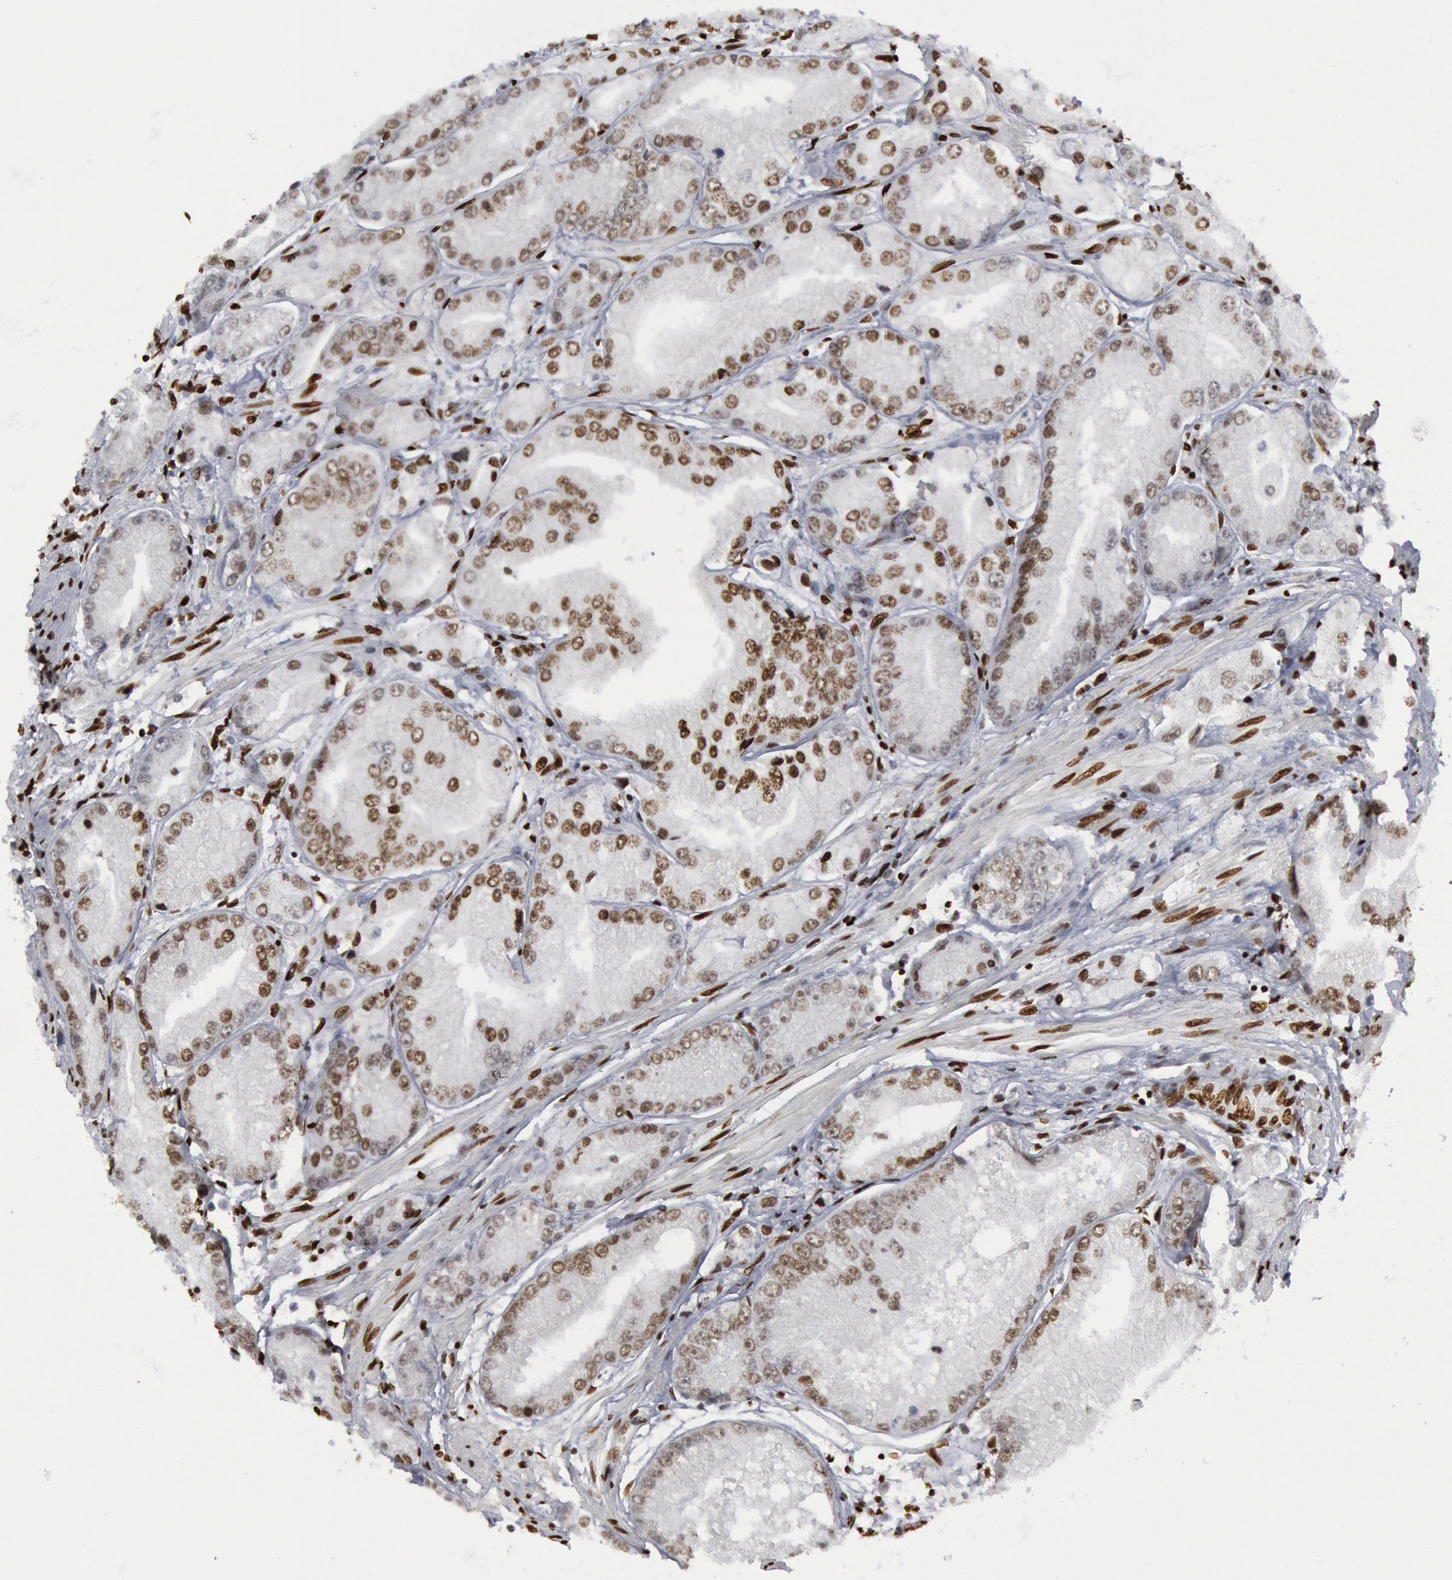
{"staining": {"intensity": "weak", "quantity": "25%-75%", "location": "nuclear"}, "tissue": "prostate cancer", "cell_type": "Tumor cells", "image_type": "cancer", "snomed": [{"axis": "morphology", "description": "Adenocarcinoma, Medium grade"}, {"axis": "topography", "description": "Prostate"}], "caption": "Protein staining exhibits weak nuclear positivity in about 25%-75% of tumor cells in prostate cancer (medium-grade adenocarcinoma).", "gene": "MECP2", "patient": {"sex": "male", "age": 72}}